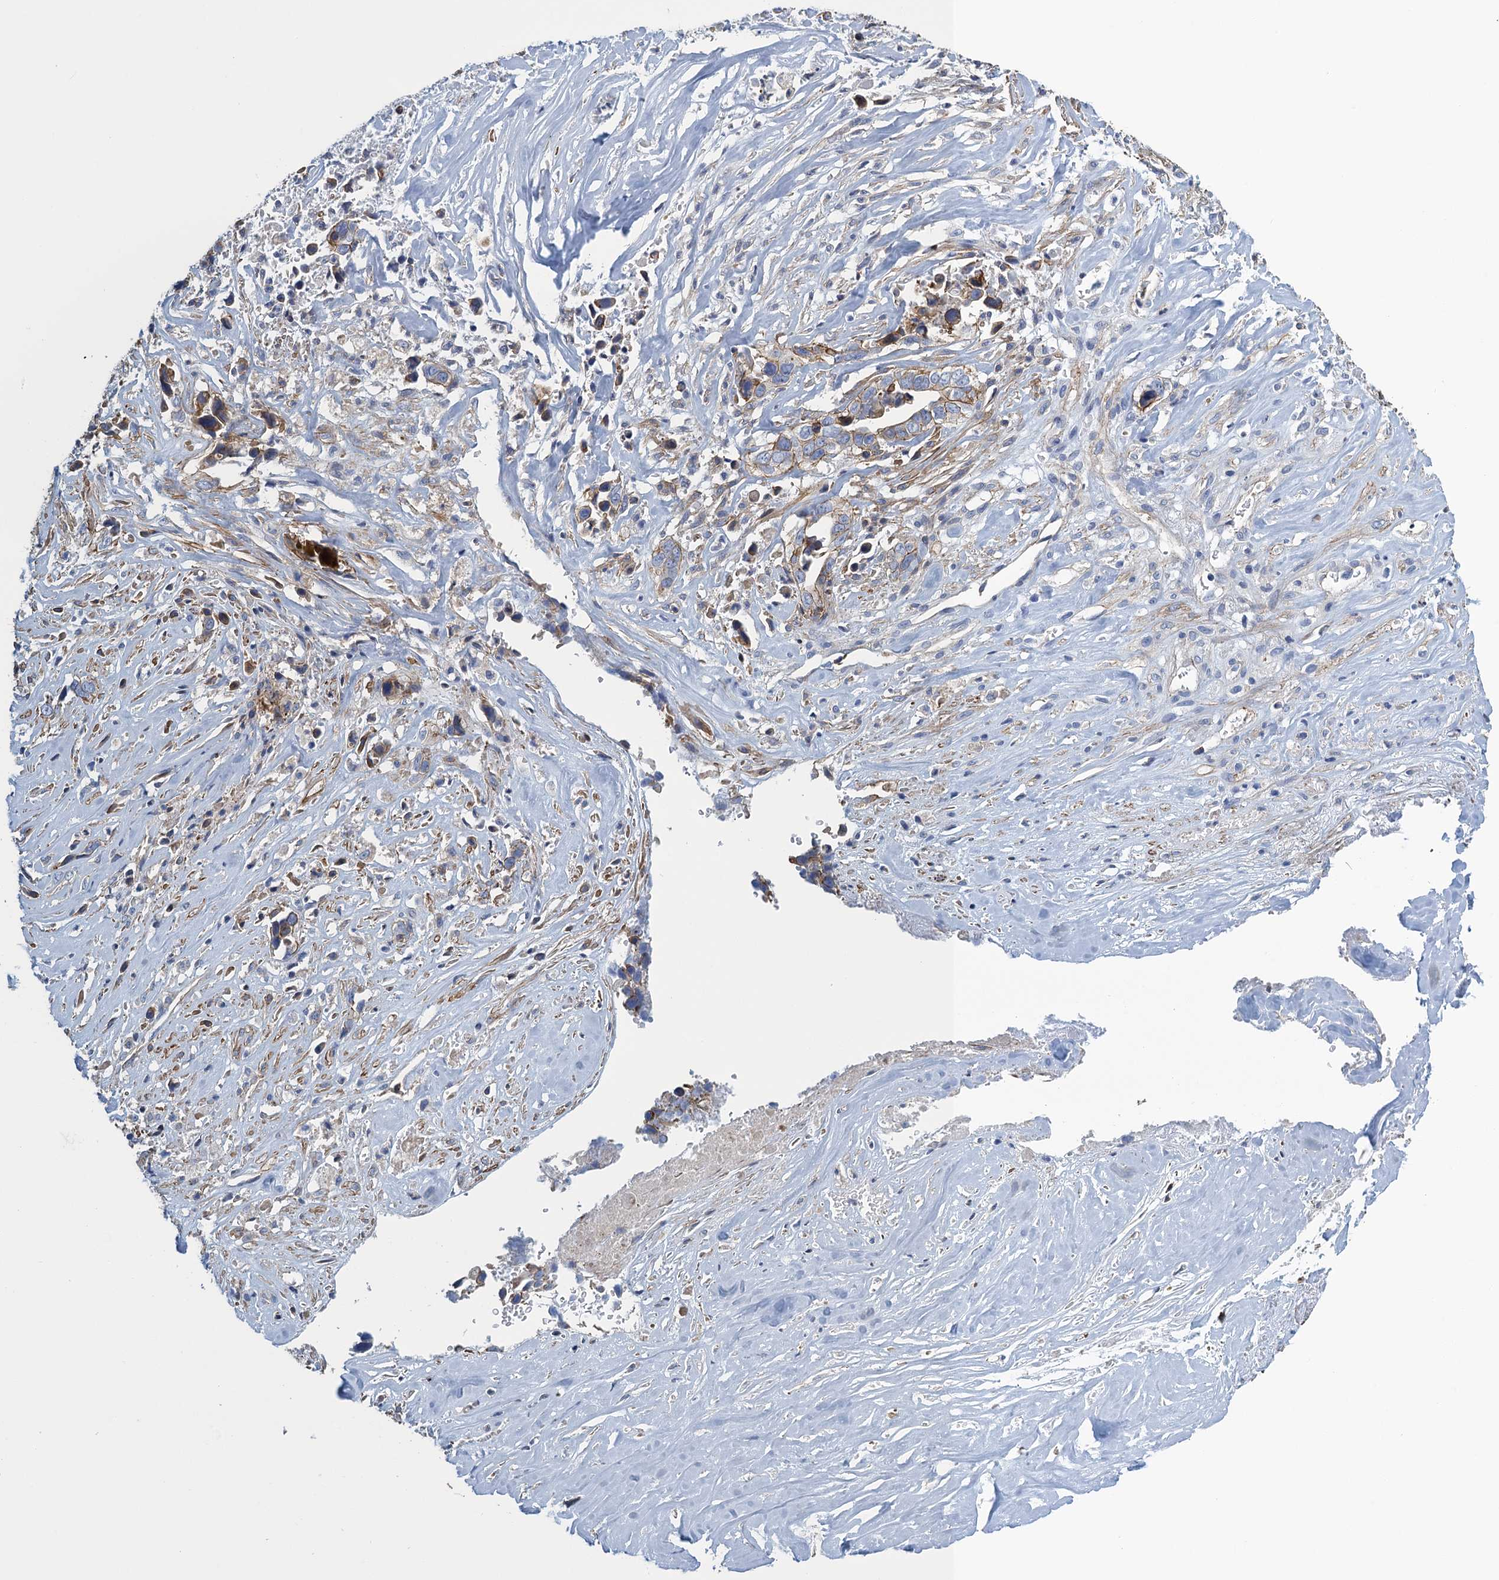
{"staining": {"intensity": "moderate", "quantity": "<25%", "location": "cytoplasmic/membranous"}, "tissue": "liver cancer", "cell_type": "Tumor cells", "image_type": "cancer", "snomed": [{"axis": "morphology", "description": "Cholangiocarcinoma"}, {"axis": "topography", "description": "Liver"}], "caption": "A micrograph of human liver cholangiocarcinoma stained for a protein demonstrates moderate cytoplasmic/membranous brown staining in tumor cells.", "gene": "PROSER2", "patient": {"sex": "female", "age": 79}}